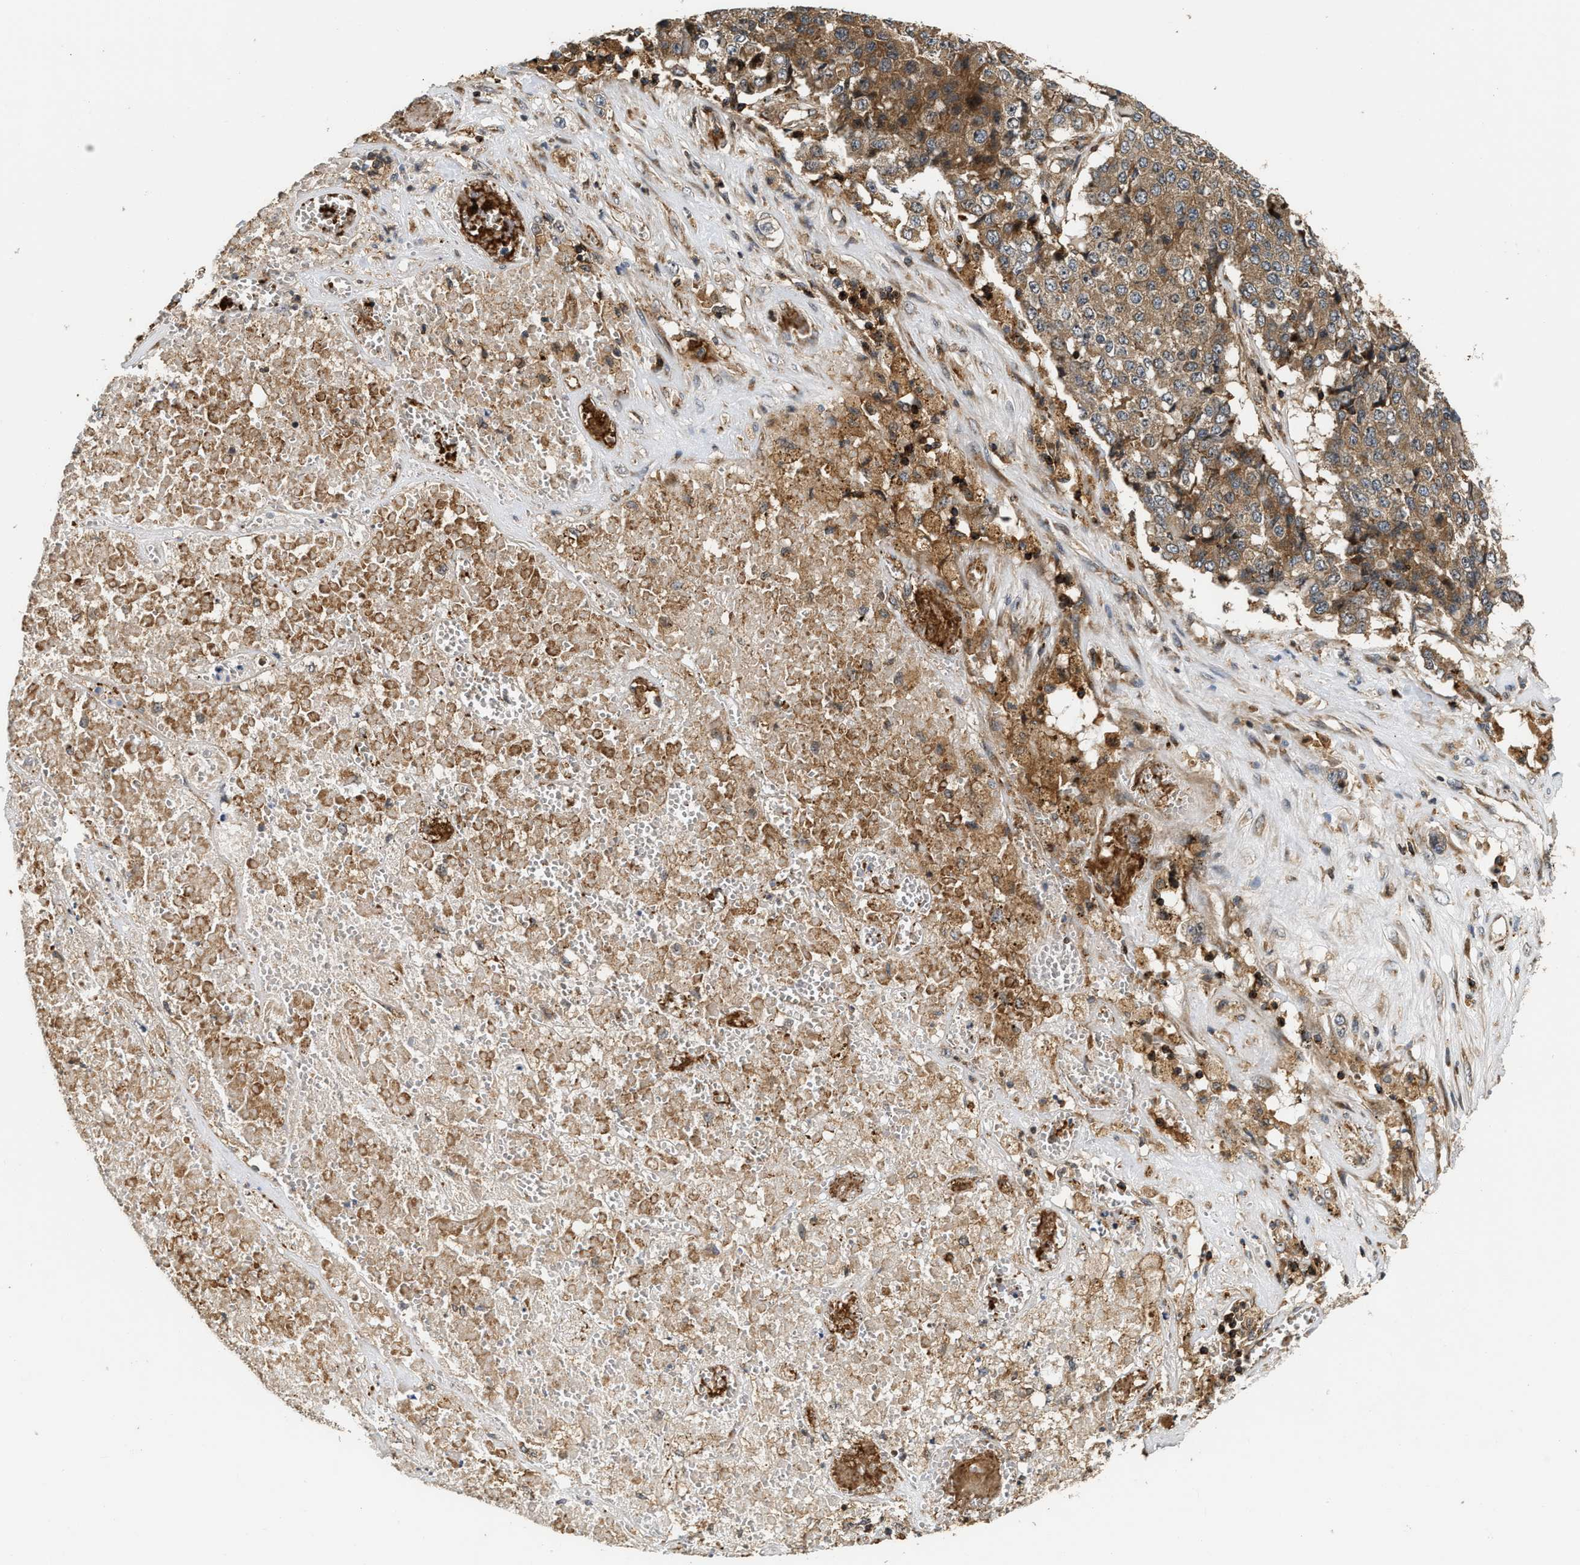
{"staining": {"intensity": "moderate", "quantity": ">75%", "location": "cytoplasmic/membranous"}, "tissue": "pancreatic cancer", "cell_type": "Tumor cells", "image_type": "cancer", "snomed": [{"axis": "morphology", "description": "Adenocarcinoma, NOS"}, {"axis": "topography", "description": "Pancreas"}], "caption": "Protein staining by immunohistochemistry shows moderate cytoplasmic/membranous staining in approximately >75% of tumor cells in pancreatic cancer (adenocarcinoma).", "gene": "SNX5", "patient": {"sex": "male", "age": 50}}